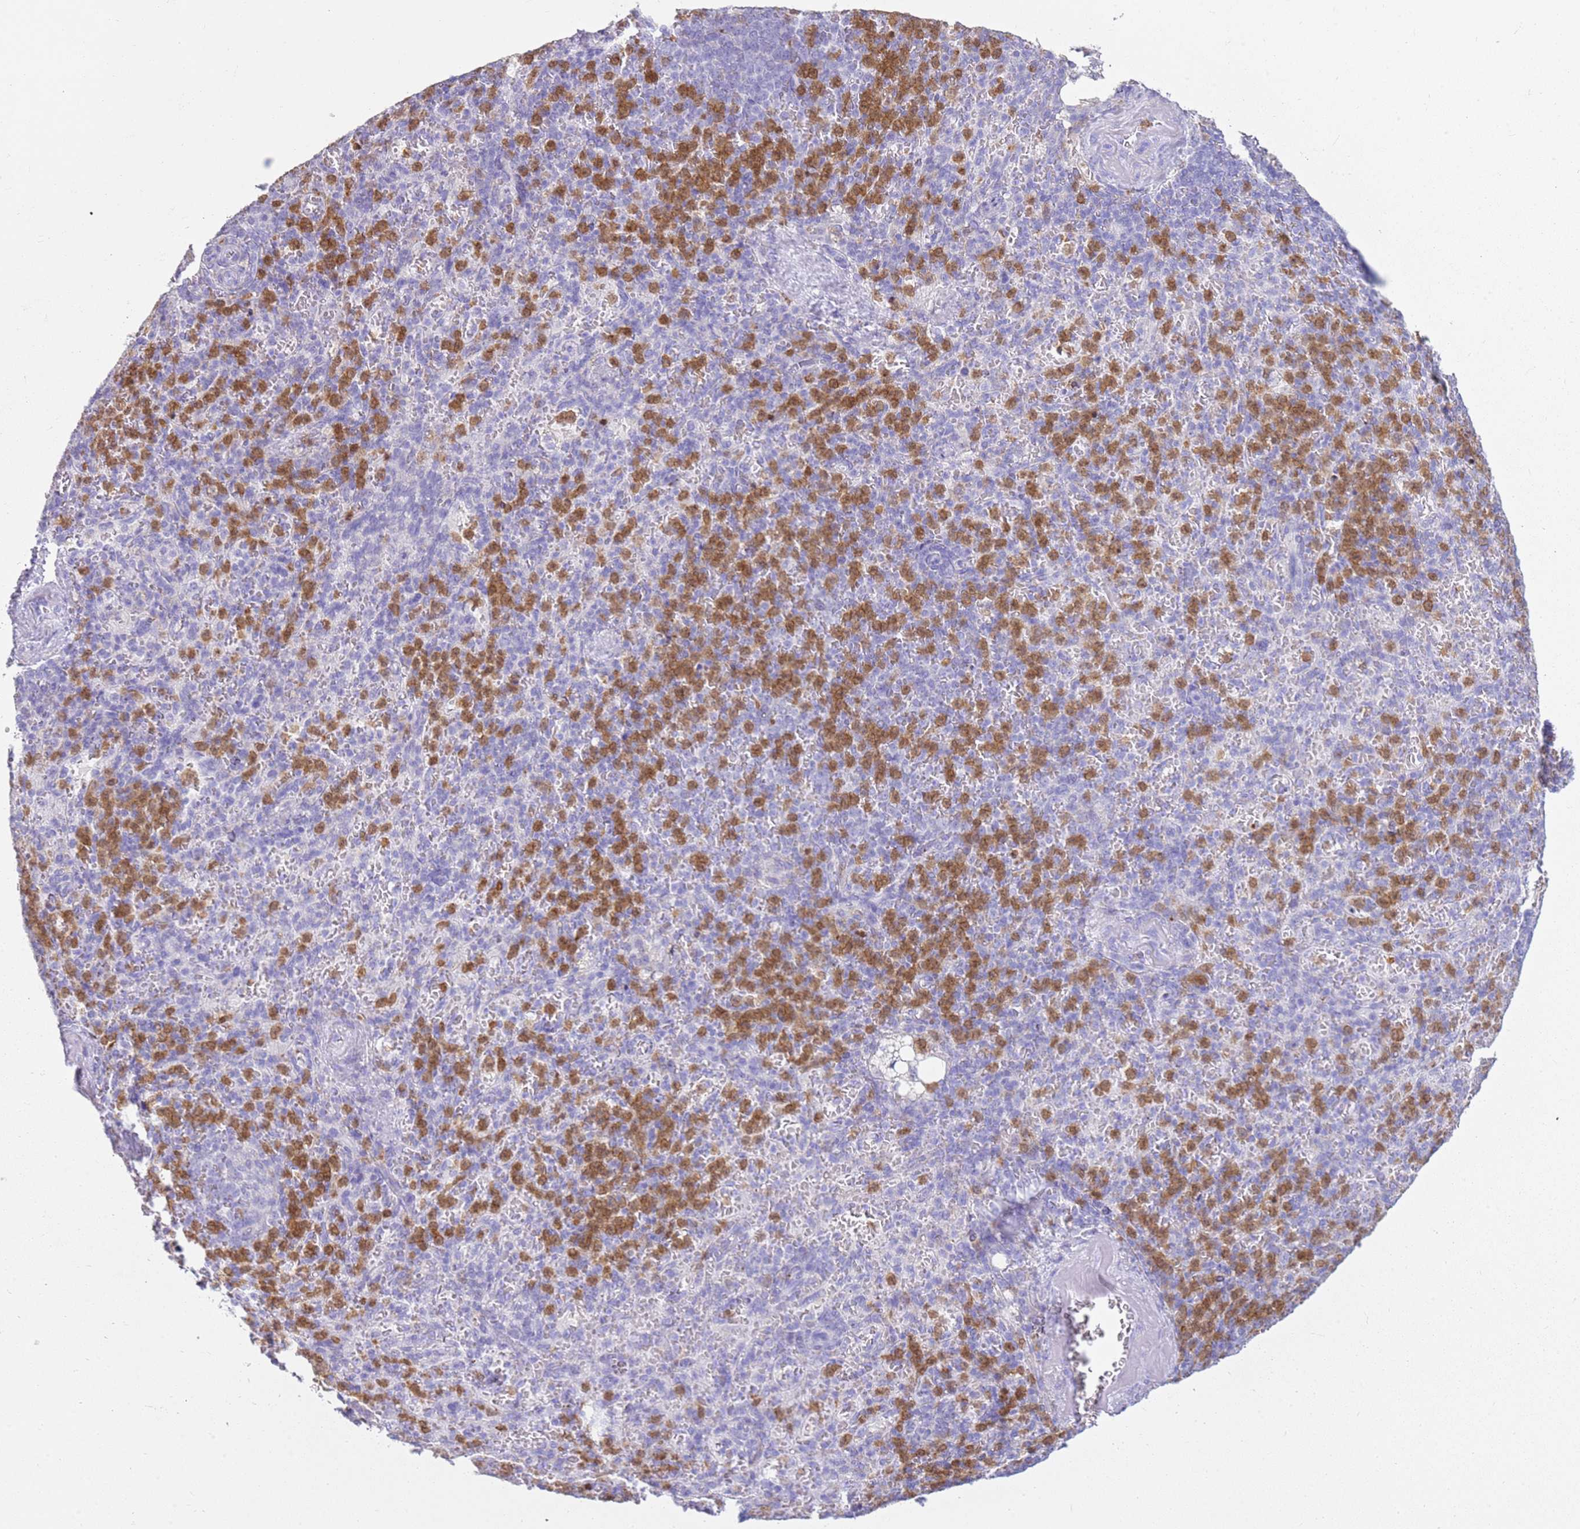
{"staining": {"intensity": "moderate", "quantity": "25%-75%", "location": "cytoplasmic/membranous"}, "tissue": "spleen", "cell_type": "Cells in red pulp", "image_type": "normal", "snomed": [{"axis": "morphology", "description": "Normal tissue, NOS"}, {"axis": "topography", "description": "Spleen"}], "caption": "The micrograph exhibits immunohistochemical staining of normal spleen. There is moderate cytoplasmic/membranous positivity is identified in approximately 25%-75% of cells in red pulp. Using DAB (brown) and hematoxylin (blue) stains, captured at high magnification using brightfield microscopy.", "gene": "CSTA", "patient": {"sex": "female", "age": 74}}